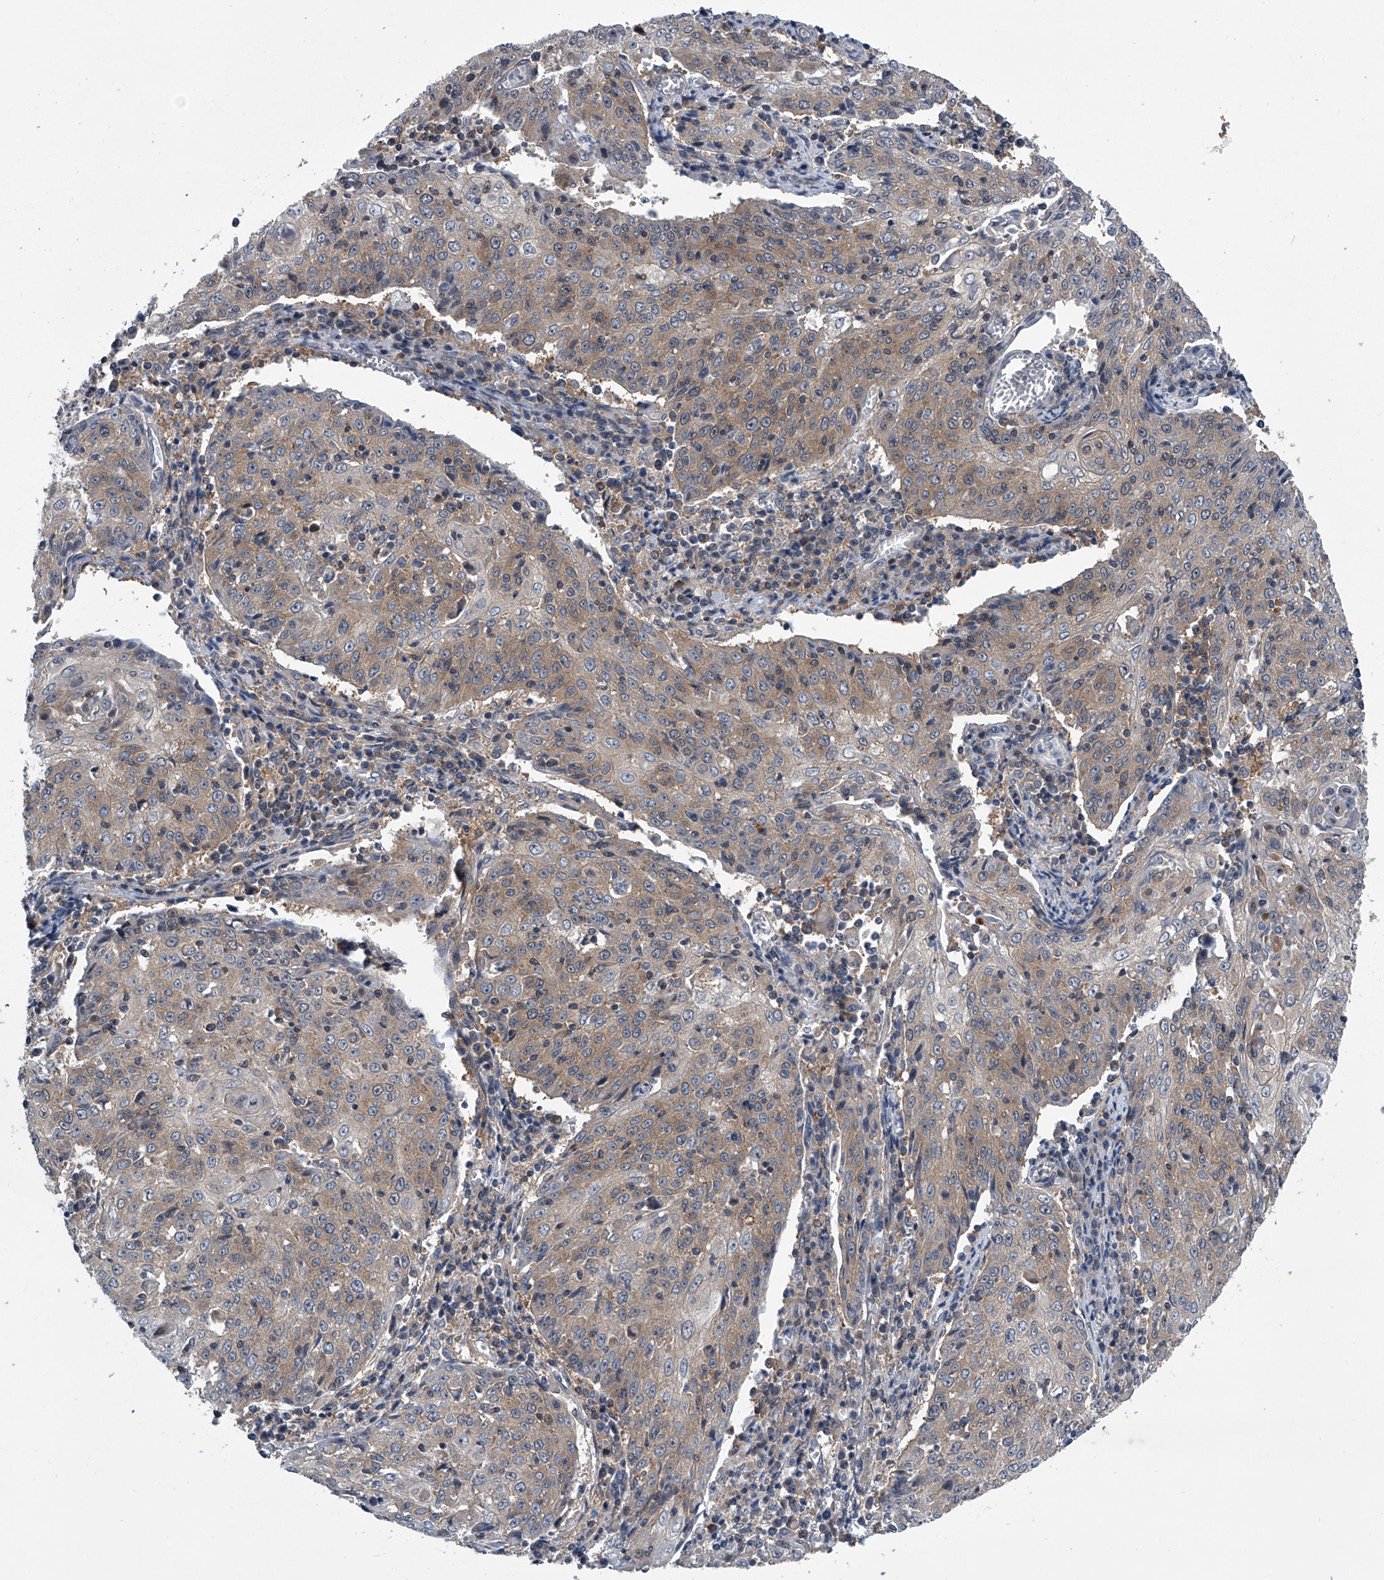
{"staining": {"intensity": "weak", "quantity": "25%-75%", "location": "cytoplasmic/membranous"}, "tissue": "cervical cancer", "cell_type": "Tumor cells", "image_type": "cancer", "snomed": [{"axis": "morphology", "description": "Squamous cell carcinoma, NOS"}, {"axis": "topography", "description": "Cervix"}], "caption": "Protein expression analysis of squamous cell carcinoma (cervical) exhibits weak cytoplasmic/membranous positivity in approximately 25%-75% of tumor cells.", "gene": "PPP2R5D", "patient": {"sex": "female", "age": 48}}